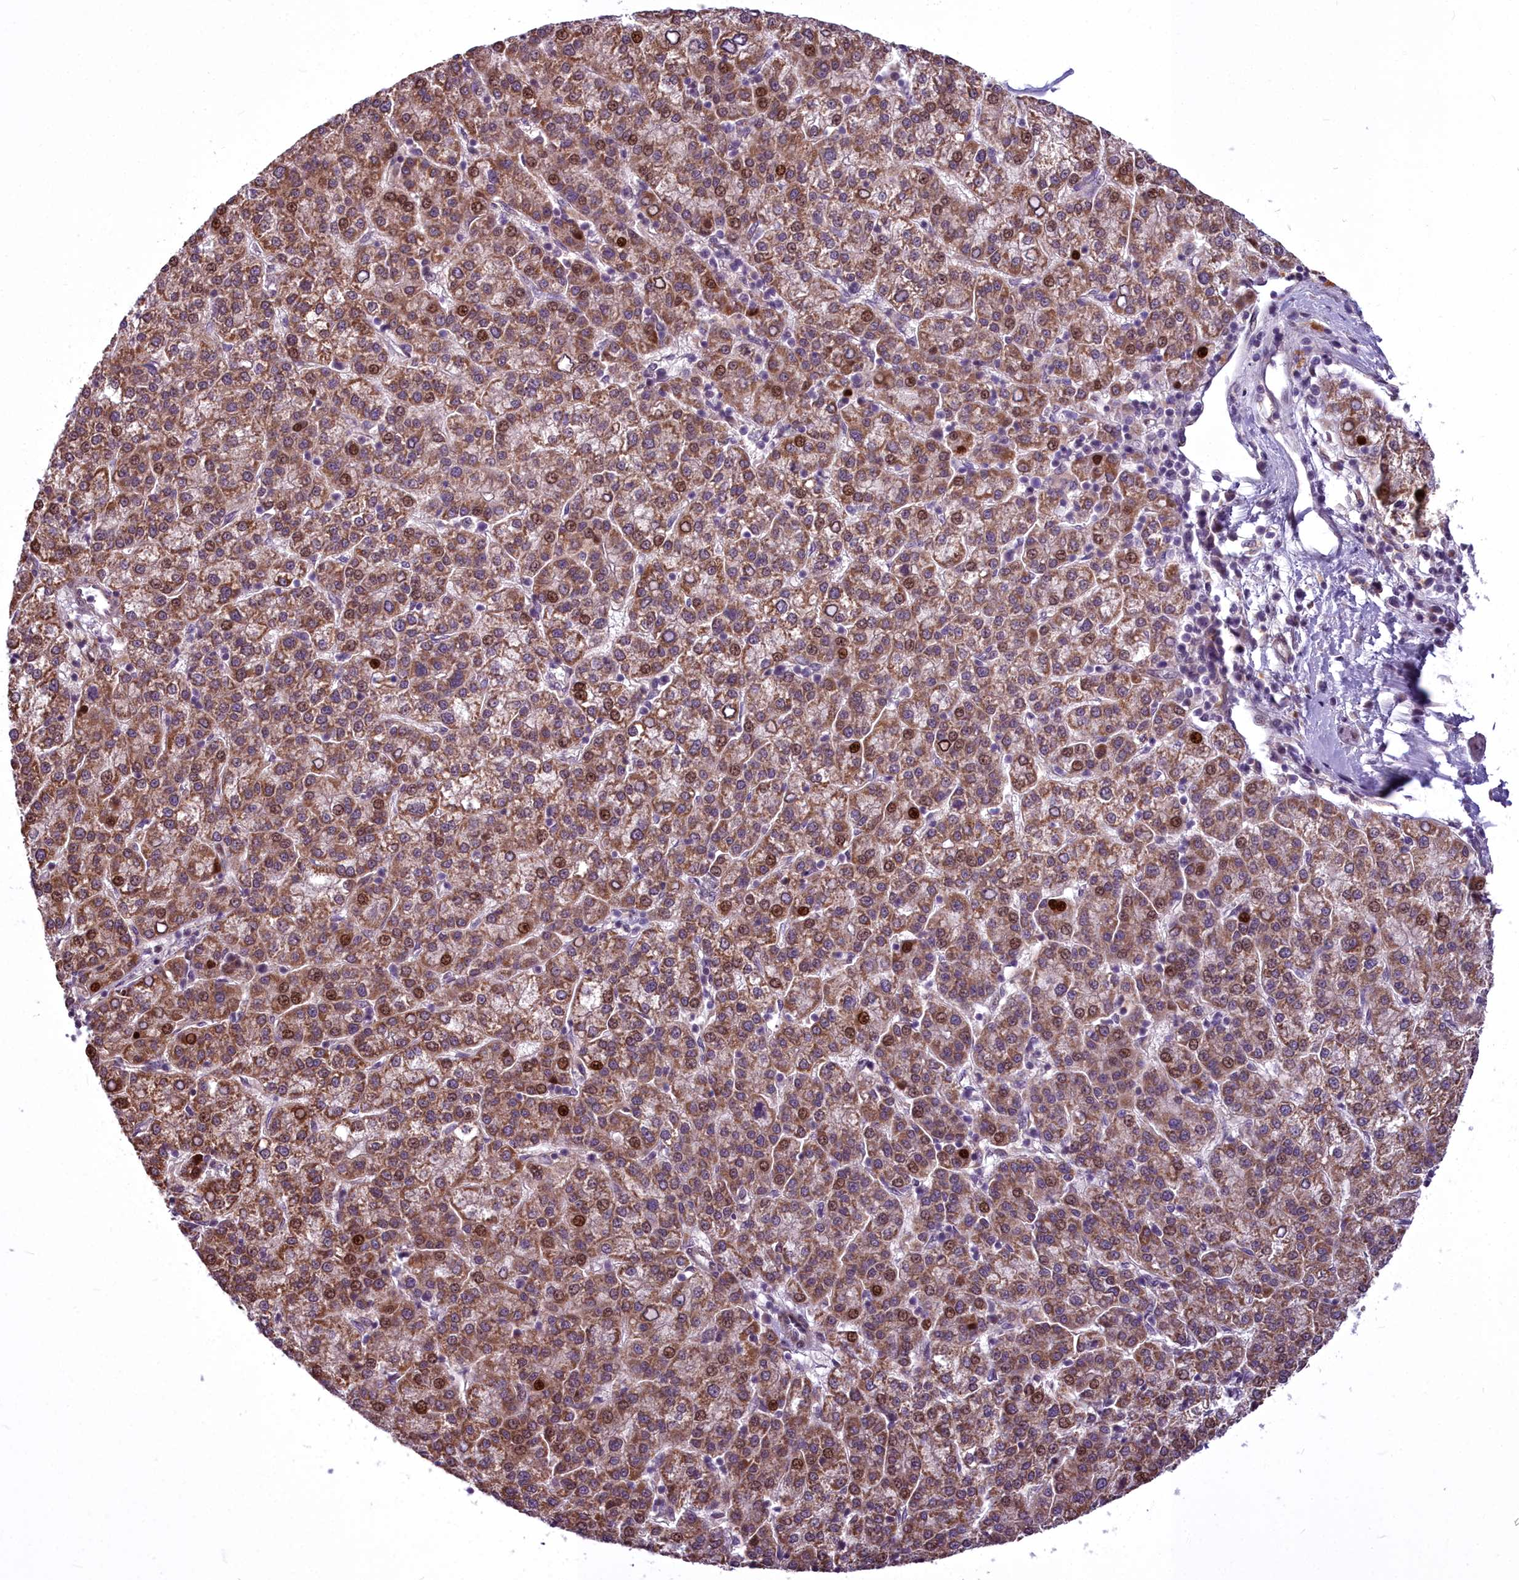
{"staining": {"intensity": "moderate", "quantity": ">75%", "location": "cytoplasmic/membranous,nuclear"}, "tissue": "liver cancer", "cell_type": "Tumor cells", "image_type": "cancer", "snomed": [{"axis": "morphology", "description": "Carcinoma, Hepatocellular, NOS"}, {"axis": "topography", "description": "Liver"}], "caption": "This image displays liver cancer (hepatocellular carcinoma) stained with IHC to label a protein in brown. The cytoplasmic/membranous and nuclear of tumor cells show moderate positivity for the protein. Nuclei are counter-stained blue.", "gene": "AP1M1", "patient": {"sex": "female", "age": 58}}